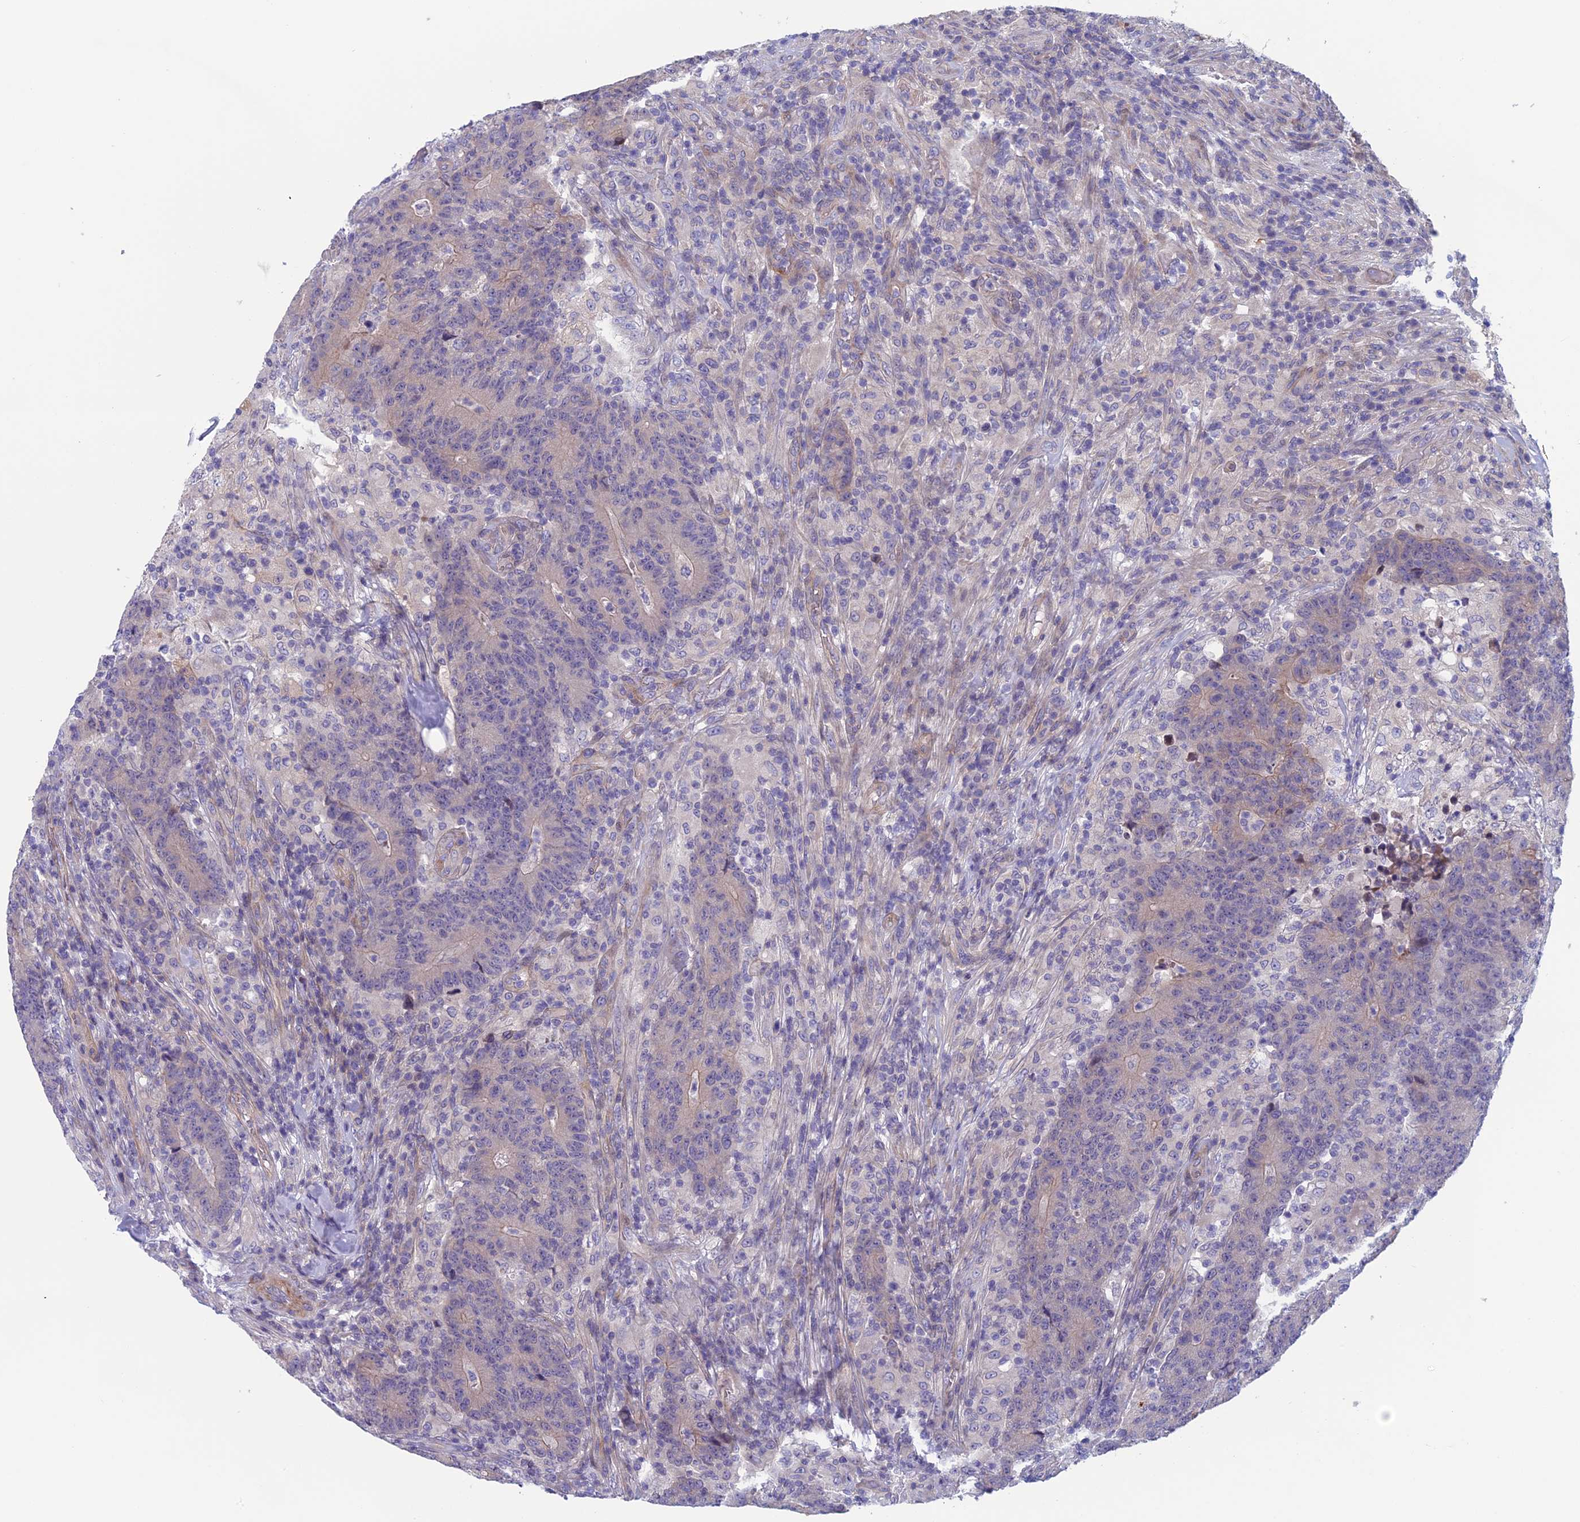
{"staining": {"intensity": "negative", "quantity": "none", "location": "none"}, "tissue": "colorectal cancer", "cell_type": "Tumor cells", "image_type": "cancer", "snomed": [{"axis": "morphology", "description": "Adenocarcinoma, NOS"}, {"axis": "topography", "description": "Colon"}], "caption": "Colorectal adenocarcinoma was stained to show a protein in brown. There is no significant positivity in tumor cells.", "gene": "CNOT6L", "patient": {"sex": "female", "age": 75}}